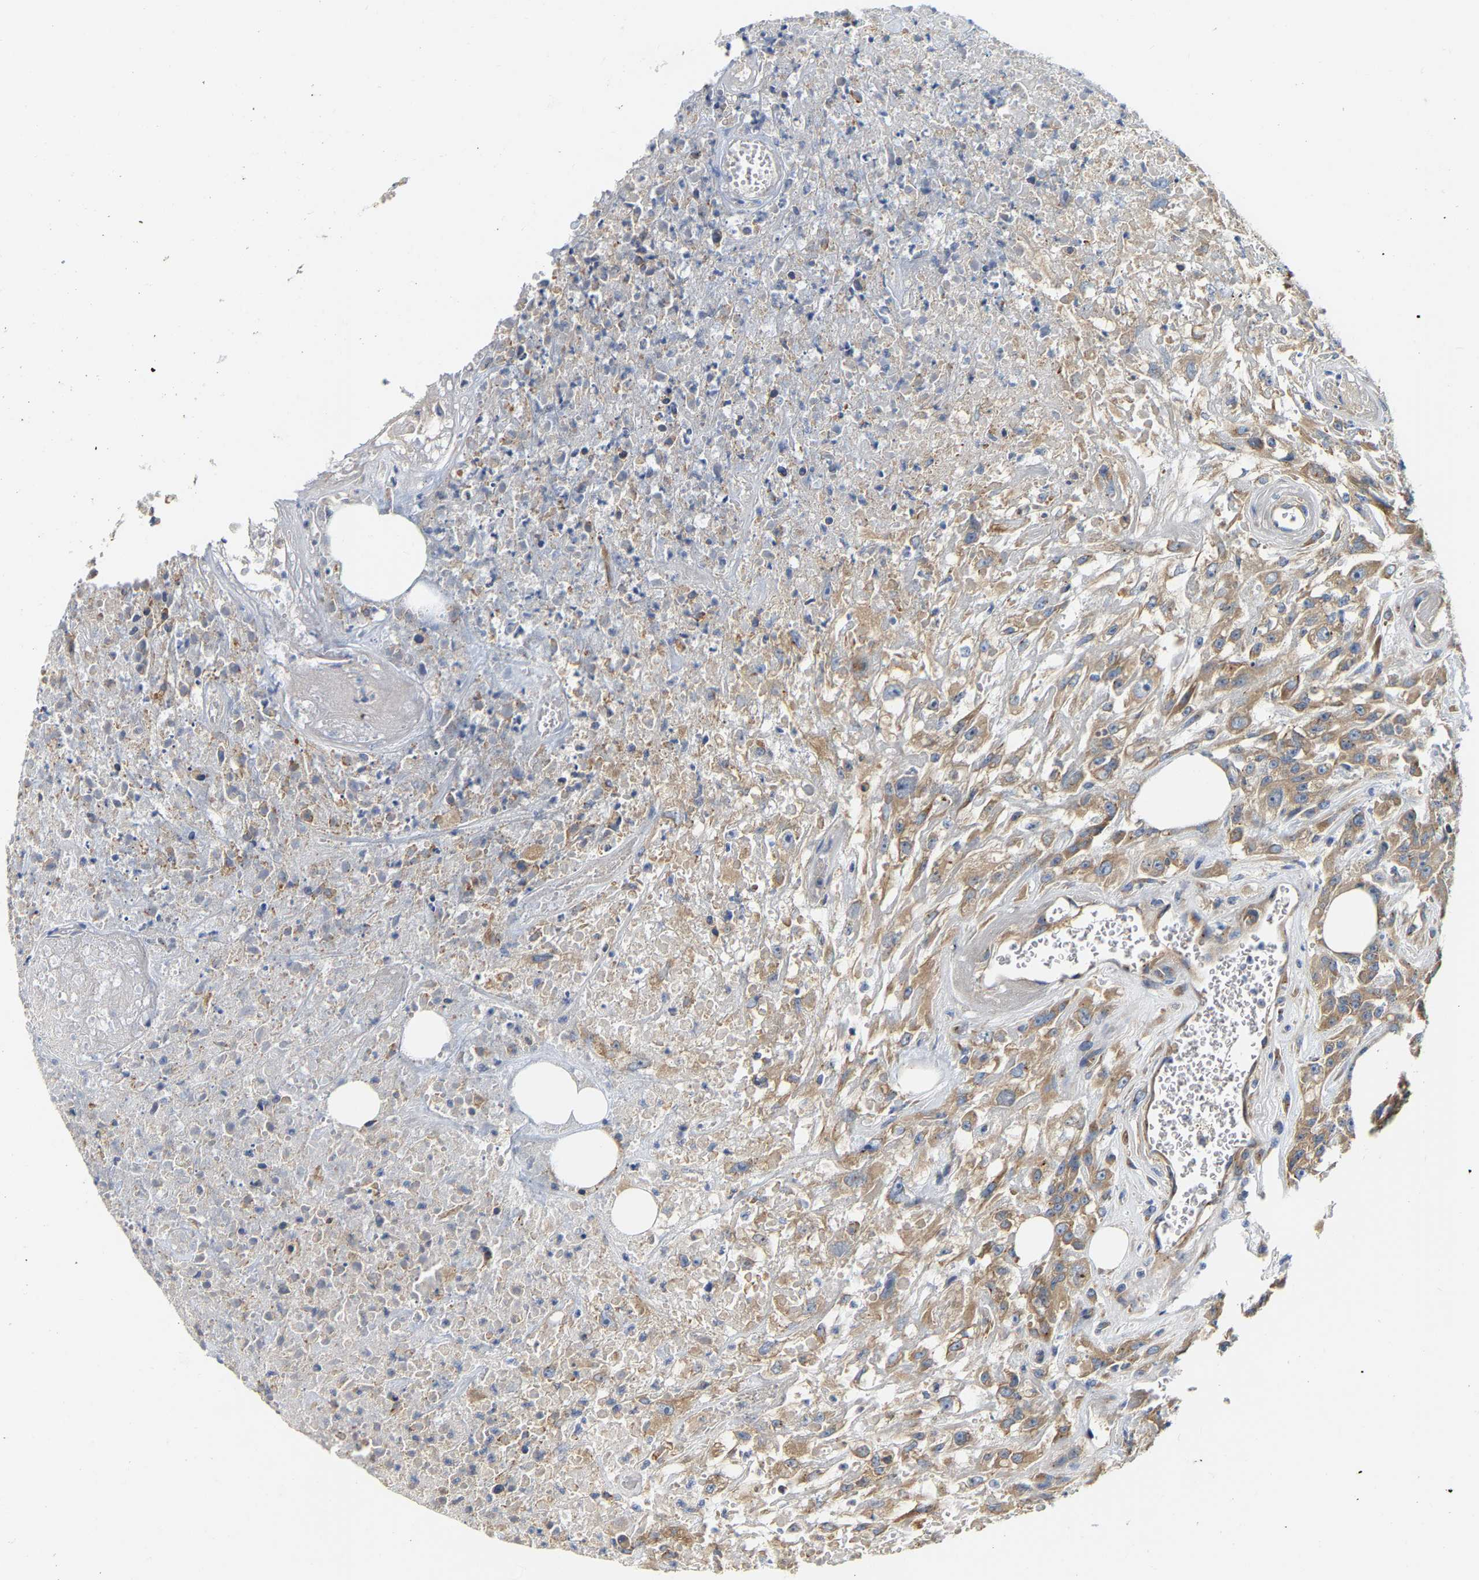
{"staining": {"intensity": "moderate", "quantity": ">75%", "location": "cytoplasmic/membranous"}, "tissue": "urothelial cancer", "cell_type": "Tumor cells", "image_type": "cancer", "snomed": [{"axis": "morphology", "description": "Urothelial carcinoma, High grade"}, {"axis": "topography", "description": "Urinary bladder"}], "caption": "High-power microscopy captured an IHC micrograph of urothelial cancer, revealing moderate cytoplasmic/membranous staining in approximately >75% of tumor cells. (Stains: DAB in brown, nuclei in blue, Microscopy: brightfield microscopy at high magnification).", "gene": "PCNT", "patient": {"sex": "male", "age": 46}}